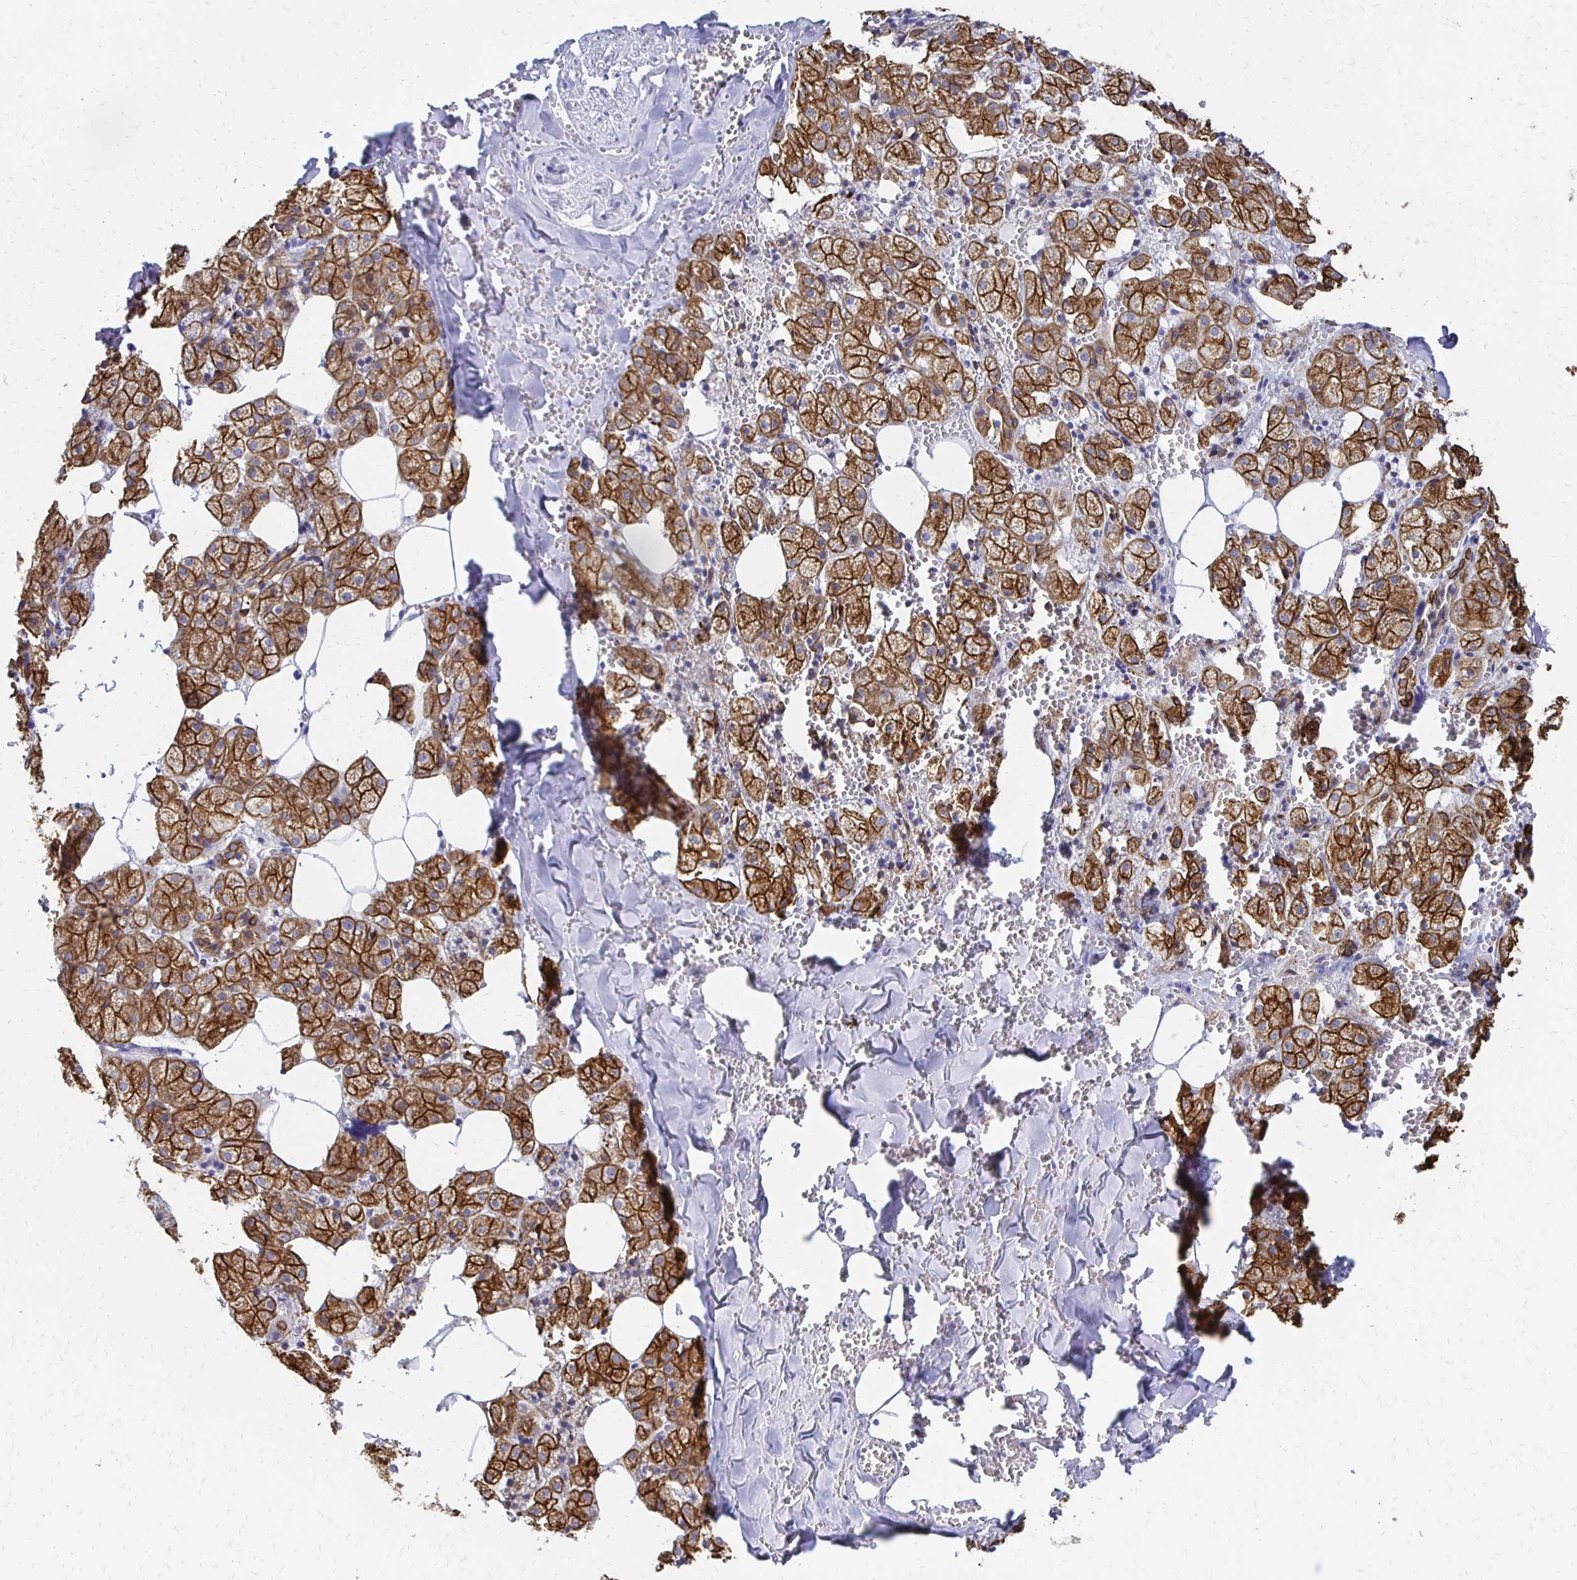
{"staining": {"intensity": "strong", "quantity": ">75%", "location": "cytoplasmic/membranous"}, "tissue": "salivary gland", "cell_type": "Glandular cells", "image_type": "normal", "snomed": [{"axis": "morphology", "description": "Normal tissue, NOS"}, {"axis": "topography", "description": "Salivary gland"}, {"axis": "topography", "description": "Peripheral nerve tissue"}], "caption": "An IHC micrograph of unremarkable tissue is shown. Protein staining in brown highlights strong cytoplasmic/membranous positivity in salivary gland within glandular cells. Immunohistochemistry (ihc) stains the protein in brown and the nuclei are stained blue.", "gene": "C1QTNF2", "patient": {"sex": "male", "age": 38}}